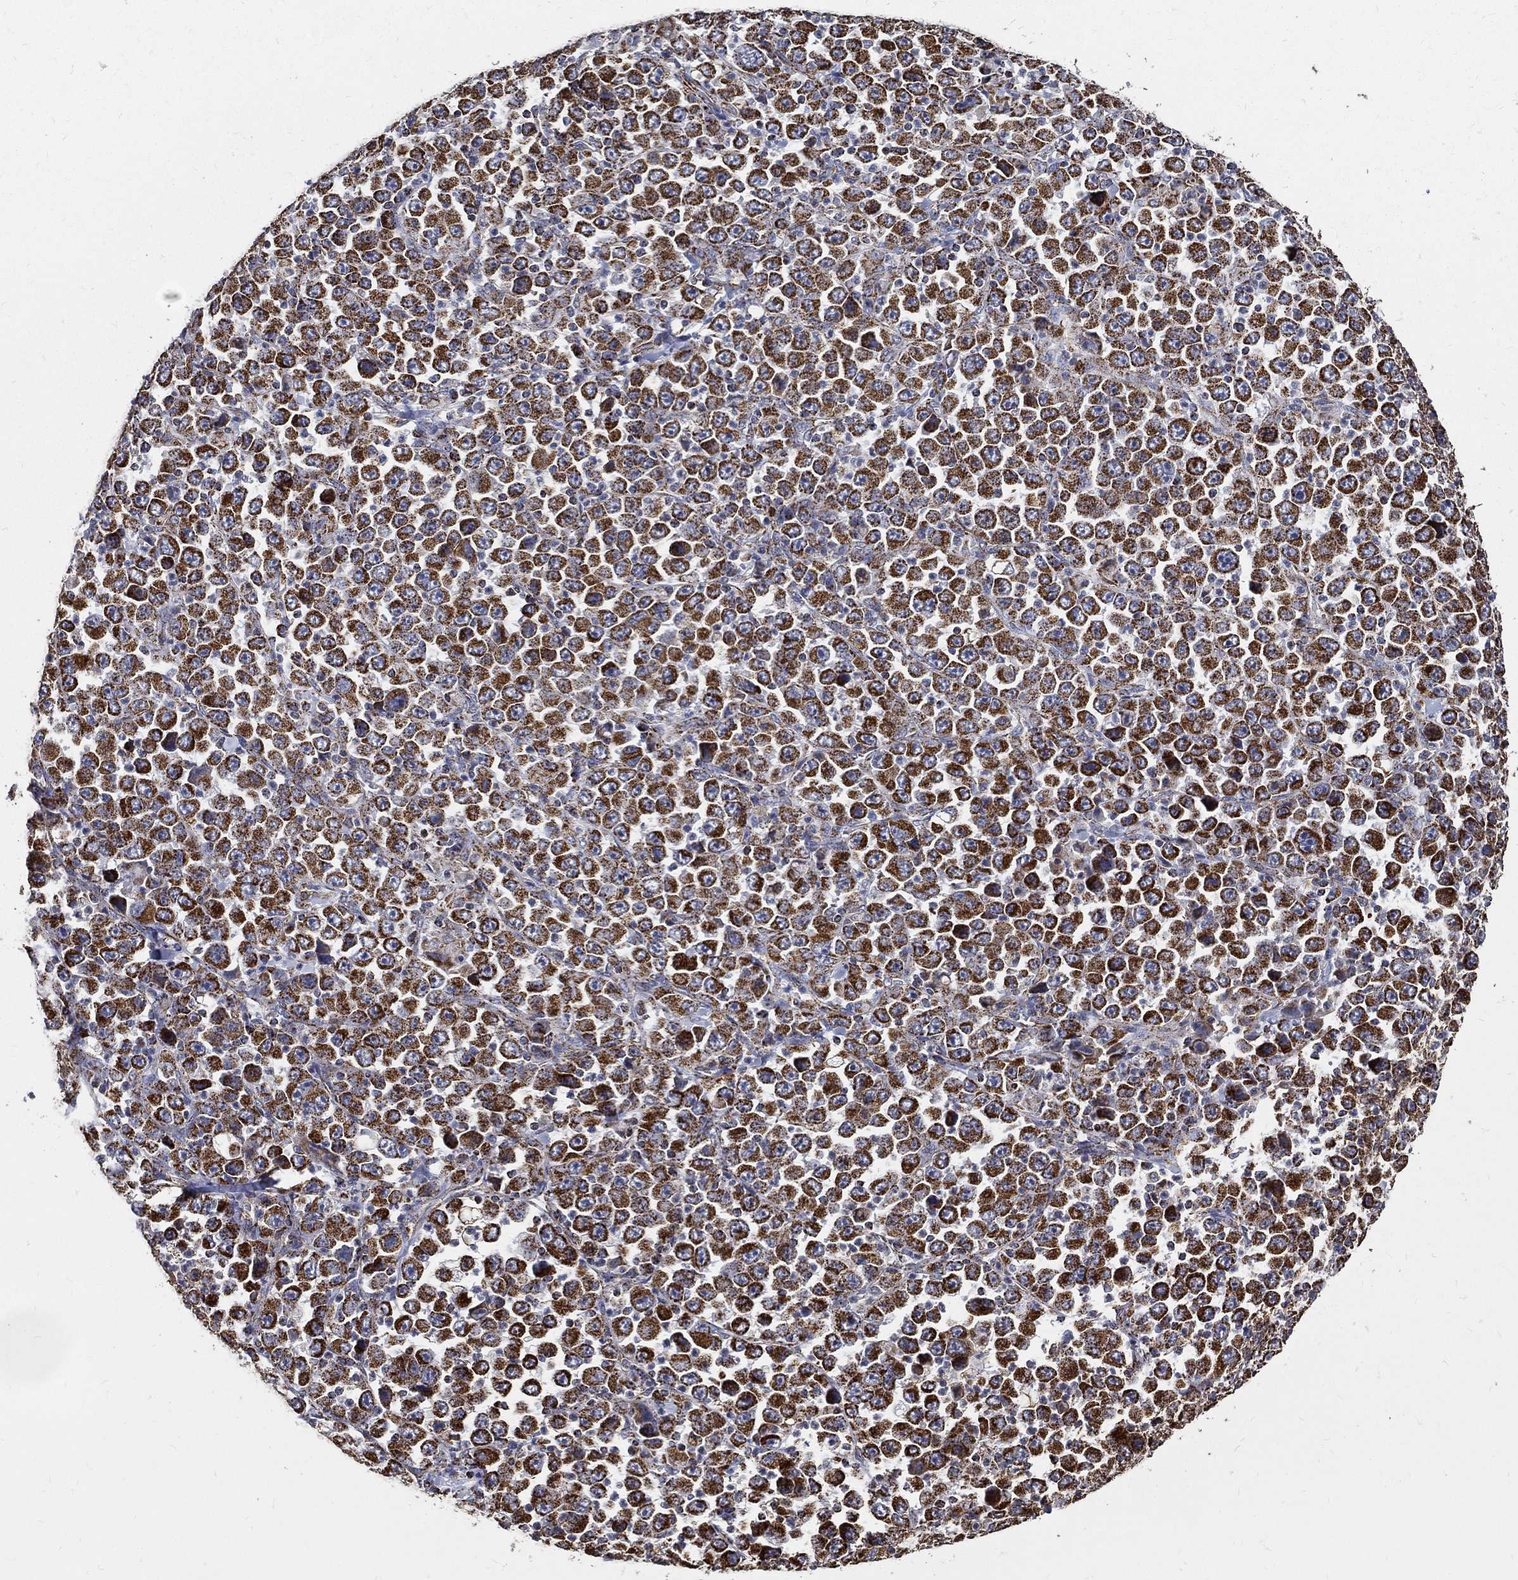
{"staining": {"intensity": "strong", "quantity": ">75%", "location": "cytoplasmic/membranous"}, "tissue": "stomach cancer", "cell_type": "Tumor cells", "image_type": "cancer", "snomed": [{"axis": "morphology", "description": "Normal tissue, NOS"}, {"axis": "morphology", "description": "Adenocarcinoma, NOS"}, {"axis": "topography", "description": "Stomach, upper"}, {"axis": "topography", "description": "Stomach"}], "caption": "This micrograph shows stomach adenocarcinoma stained with immunohistochemistry to label a protein in brown. The cytoplasmic/membranous of tumor cells show strong positivity for the protein. Nuclei are counter-stained blue.", "gene": "NDUFAB1", "patient": {"sex": "male", "age": 59}}